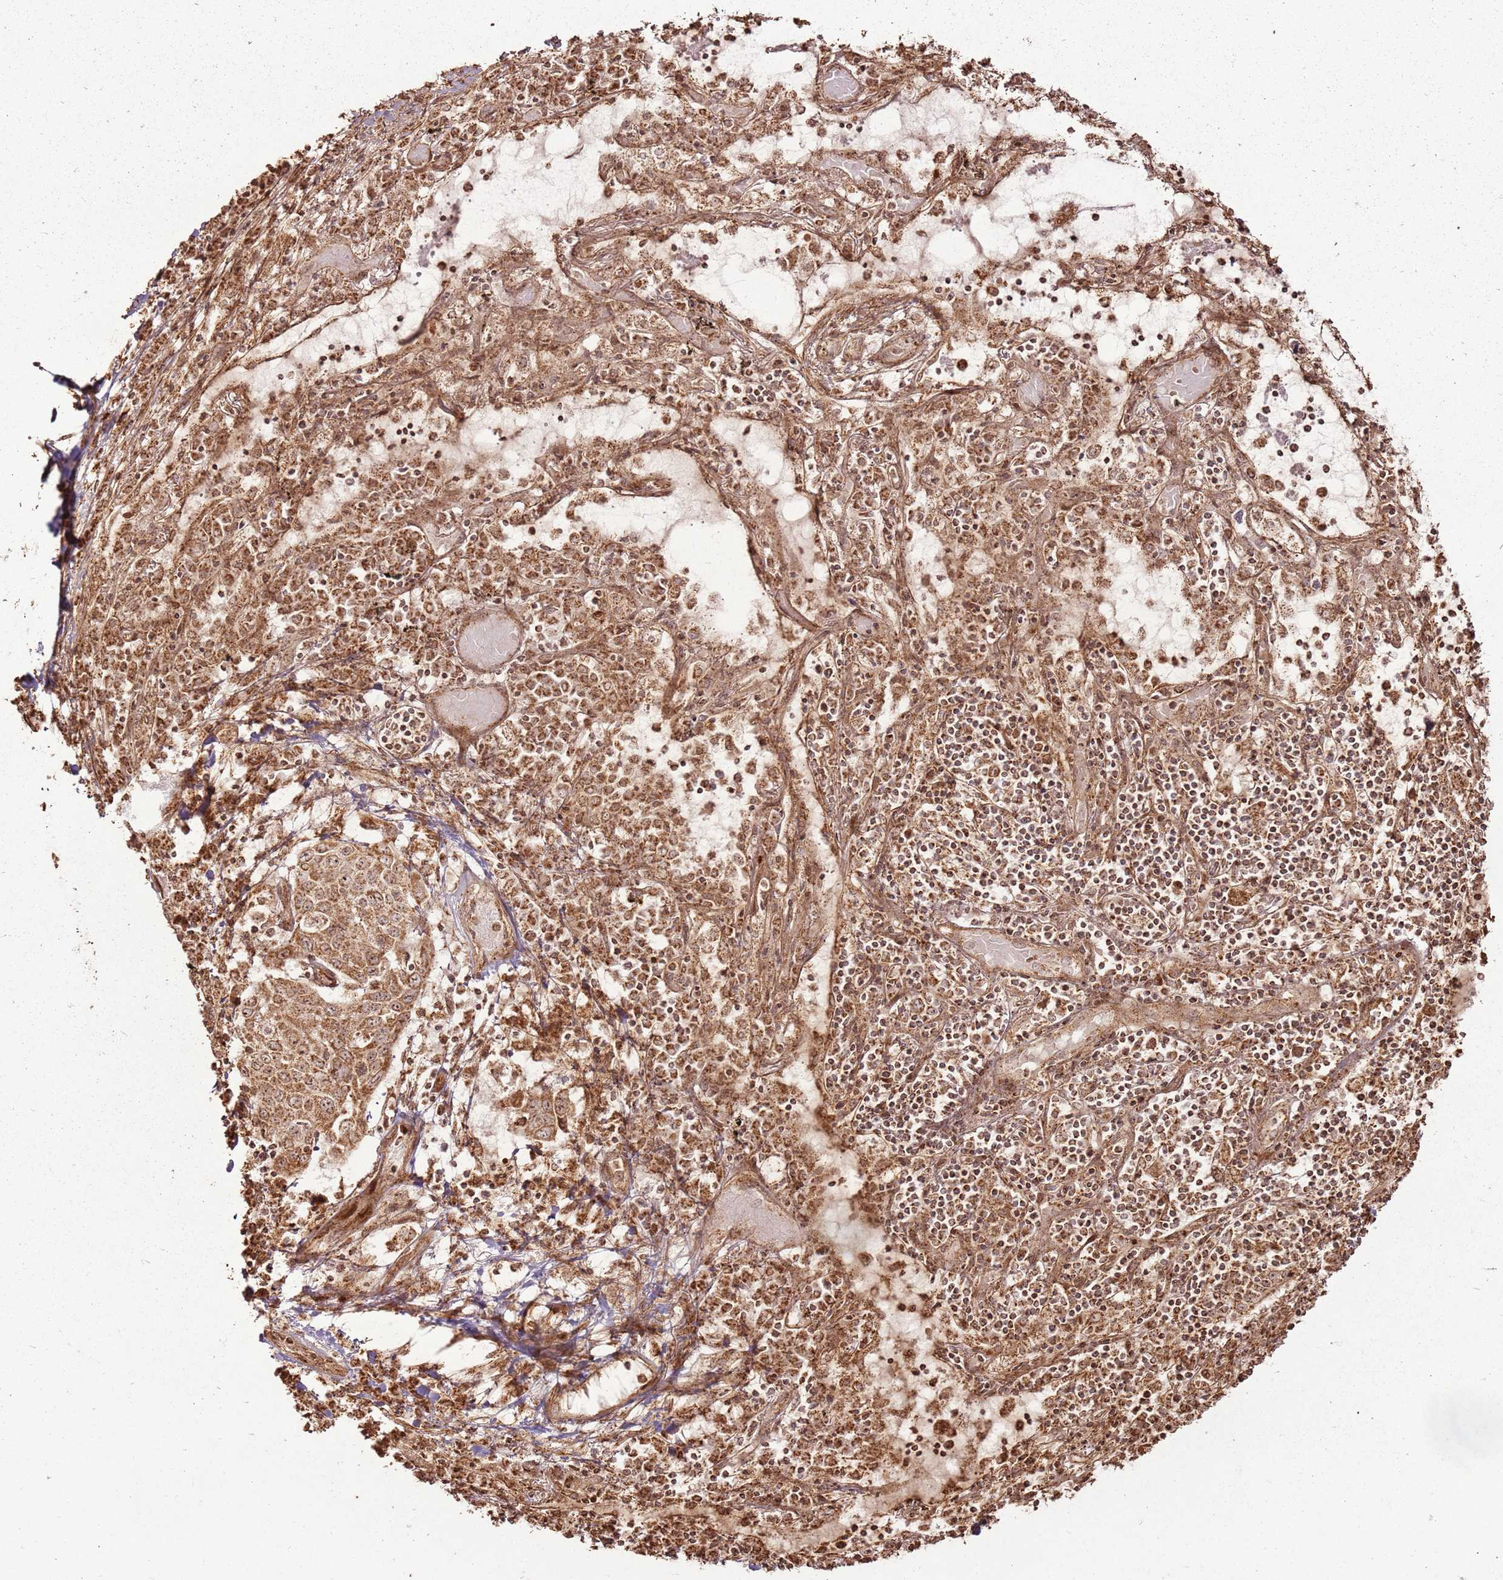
{"staining": {"intensity": "moderate", "quantity": ">75%", "location": "cytoplasmic/membranous,nuclear"}, "tissue": "lung cancer", "cell_type": "Tumor cells", "image_type": "cancer", "snomed": [{"axis": "morphology", "description": "Squamous cell carcinoma, NOS"}, {"axis": "topography", "description": "Lung"}], "caption": "This is a histology image of IHC staining of lung squamous cell carcinoma, which shows moderate expression in the cytoplasmic/membranous and nuclear of tumor cells.", "gene": "MRPS6", "patient": {"sex": "male", "age": 65}}